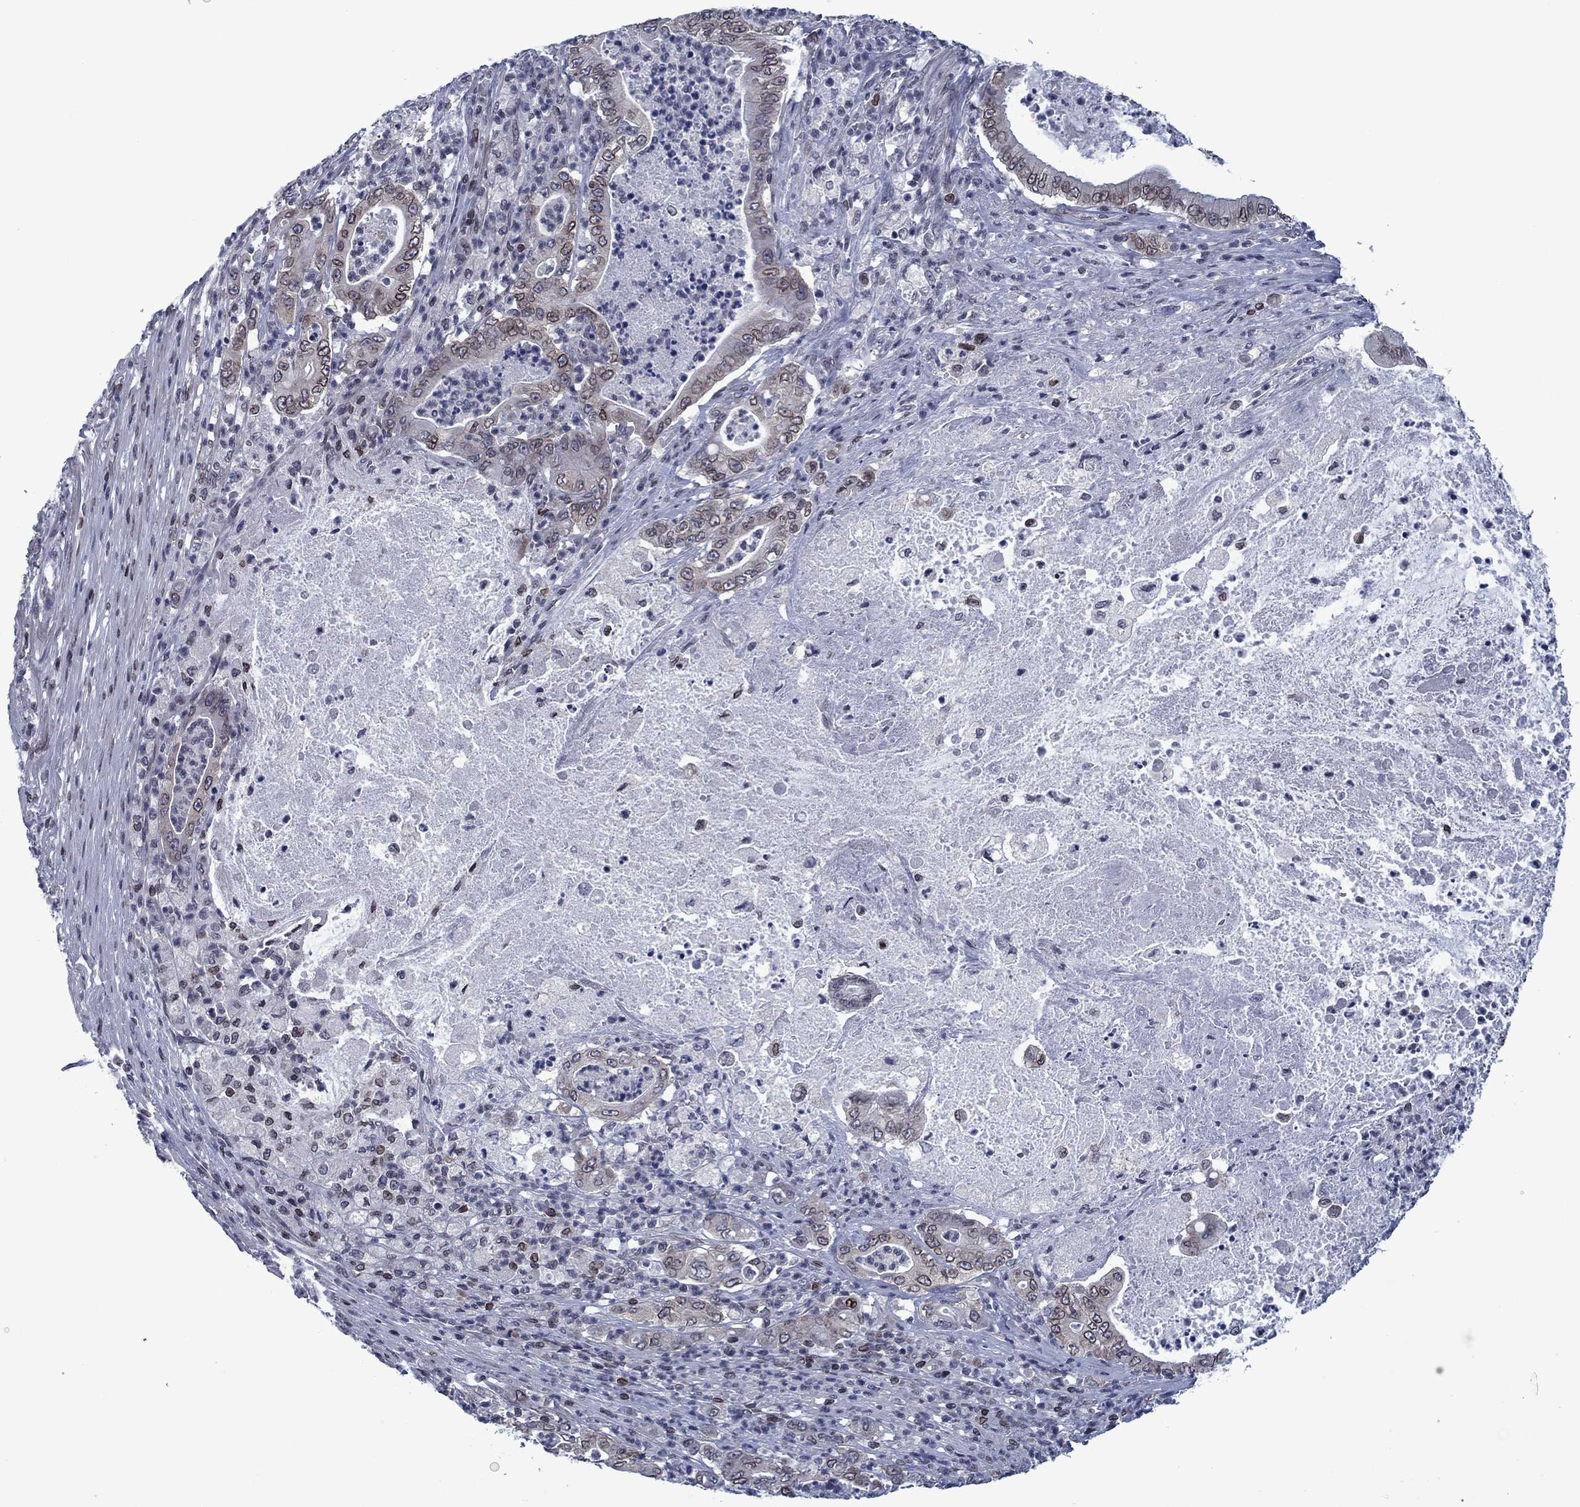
{"staining": {"intensity": "moderate", "quantity": "<25%", "location": "cytoplasmic/membranous,nuclear"}, "tissue": "pancreatic cancer", "cell_type": "Tumor cells", "image_type": "cancer", "snomed": [{"axis": "morphology", "description": "Adenocarcinoma, NOS"}, {"axis": "topography", "description": "Pancreas"}], "caption": "A brown stain highlights moderate cytoplasmic/membranous and nuclear positivity of a protein in pancreatic cancer tumor cells.", "gene": "SLA", "patient": {"sex": "male", "age": 71}}